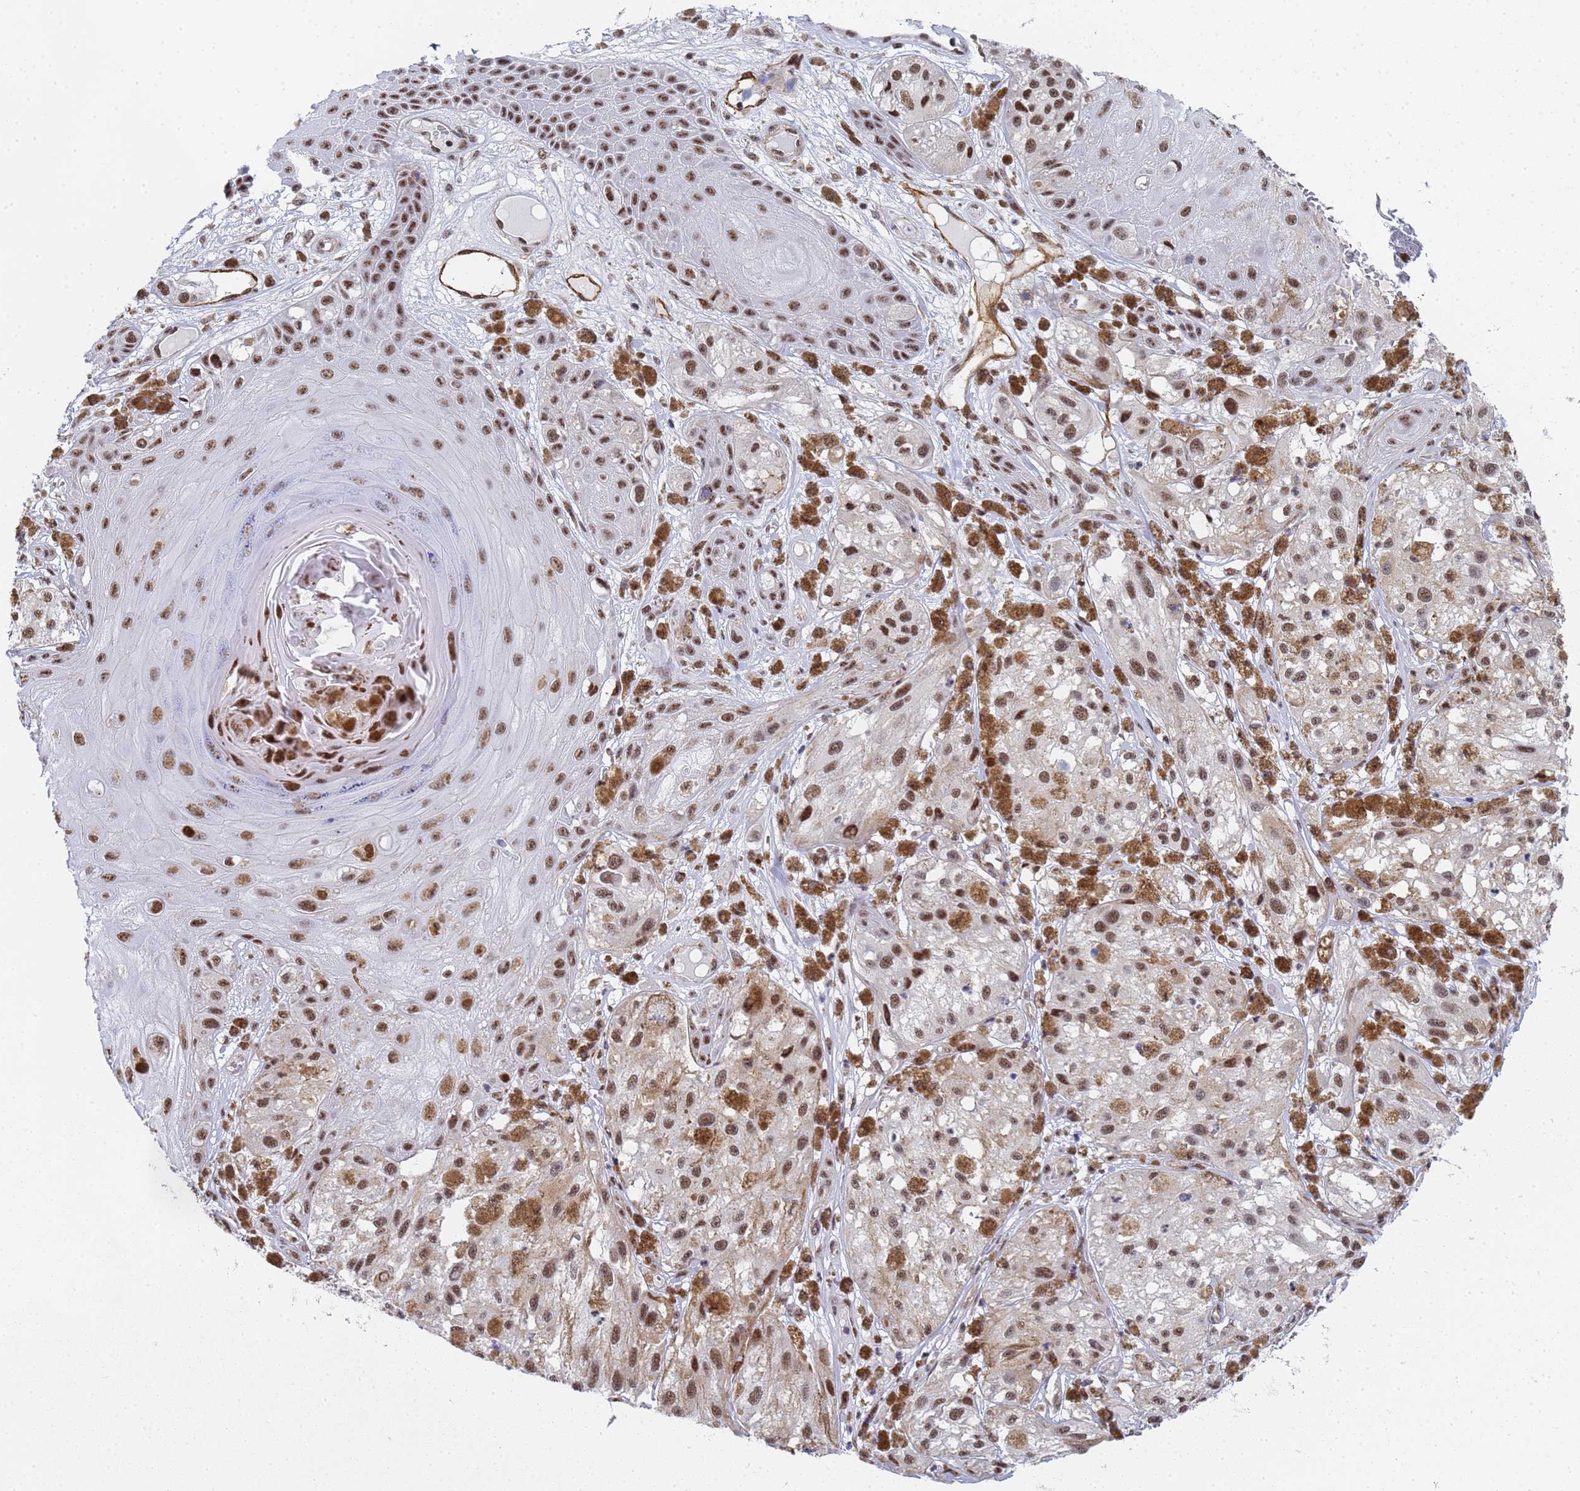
{"staining": {"intensity": "moderate", "quantity": ">75%", "location": "nuclear"}, "tissue": "melanoma", "cell_type": "Tumor cells", "image_type": "cancer", "snomed": [{"axis": "morphology", "description": "Malignant melanoma, NOS"}, {"axis": "topography", "description": "Skin"}], "caption": "Immunohistochemistry (IHC) image of neoplastic tissue: malignant melanoma stained using immunohistochemistry (IHC) reveals medium levels of moderate protein expression localized specifically in the nuclear of tumor cells, appearing as a nuclear brown color.", "gene": "PRRT4", "patient": {"sex": "male", "age": 88}}